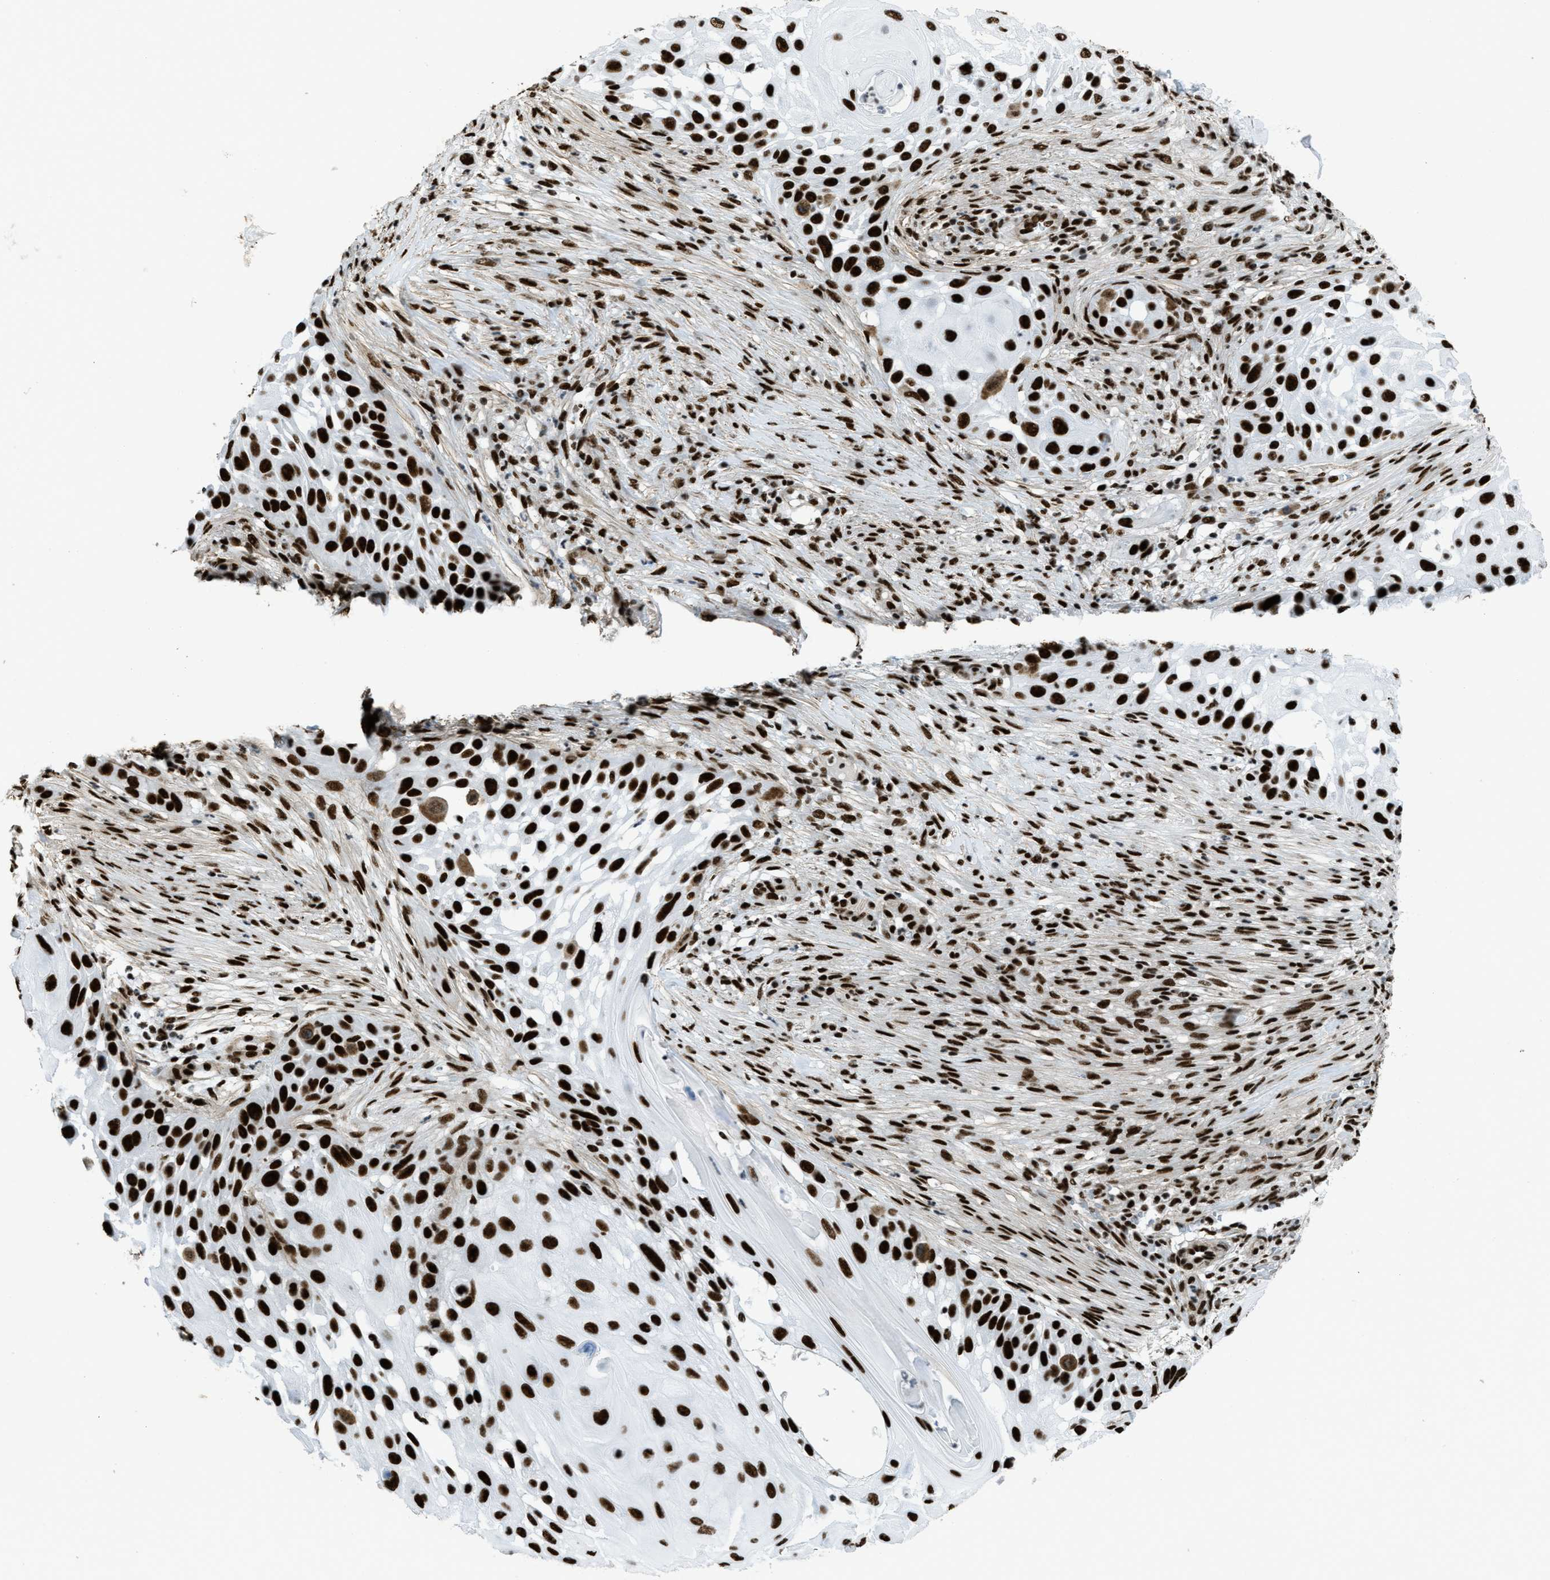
{"staining": {"intensity": "strong", "quantity": ">75%", "location": "nuclear"}, "tissue": "skin cancer", "cell_type": "Tumor cells", "image_type": "cancer", "snomed": [{"axis": "morphology", "description": "Squamous cell carcinoma, NOS"}, {"axis": "topography", "description": "Skin"}], "caption": "A histopathology image of human squamous cell carcinoma (skin) stained for a protein displays strong nuclear brown staining in tumor cells.", "gene": "ZNF207", "patient": {"sex": "female", "age": 44}}